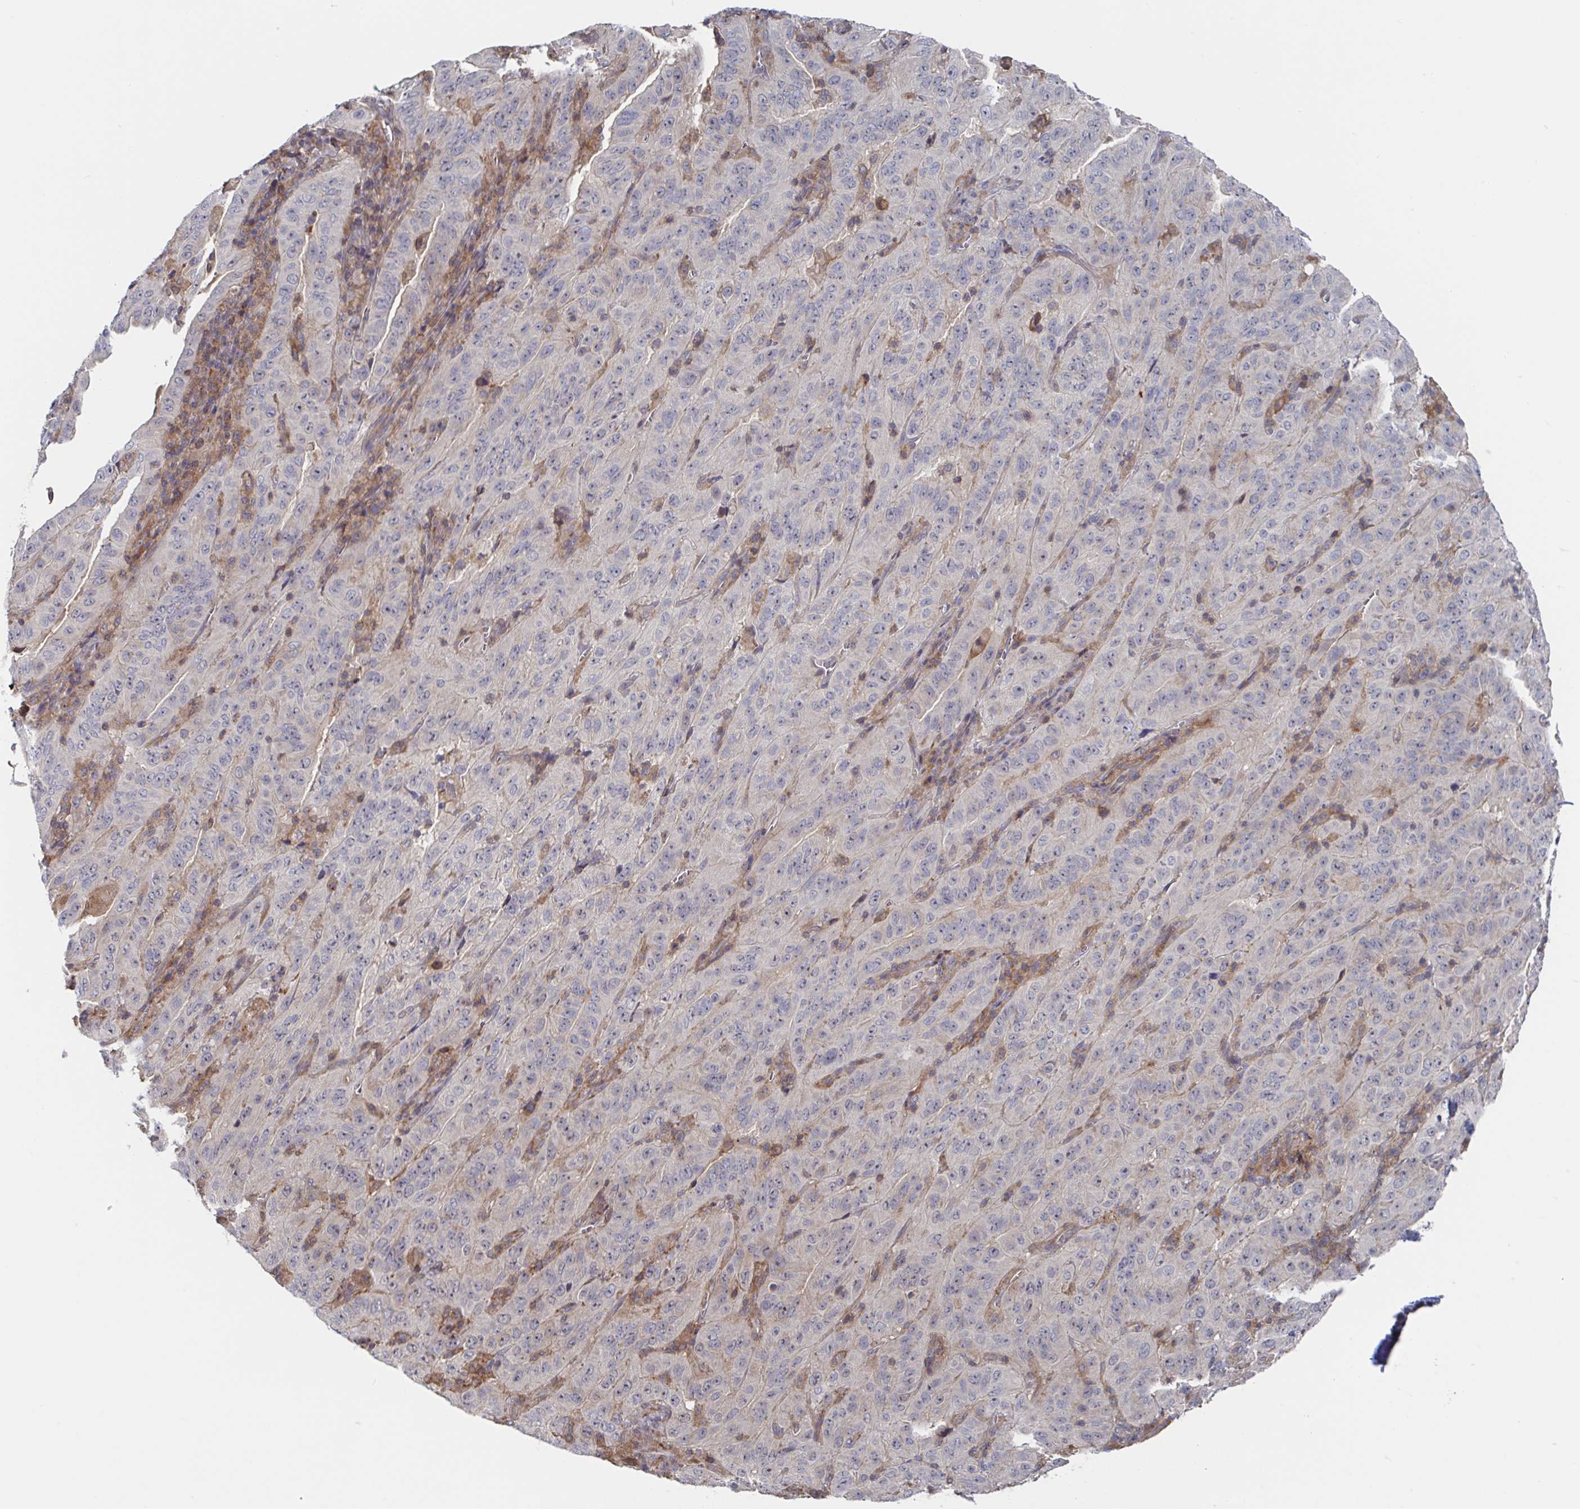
{"staining": {"intensity": "negative", "quantity": "none", "location": "none"}, "tissue": "pancreatic cancer", "cell_type": "Tumor cells", "image_type": "cancer", "snomed": [{"axis": "morphology", "description": "Adenocarcinoma, NOS"}, {"axis": "topography", "description": "Pancreas"}], "caption": "This is a histopathology image of immunohistochemistry (IHC) staining of adenocarcinoma (pancreatic), which shows no positivity in tumor cells.", "gene": "DHRS12", "patient": {"sex": "male", "age": 63}}